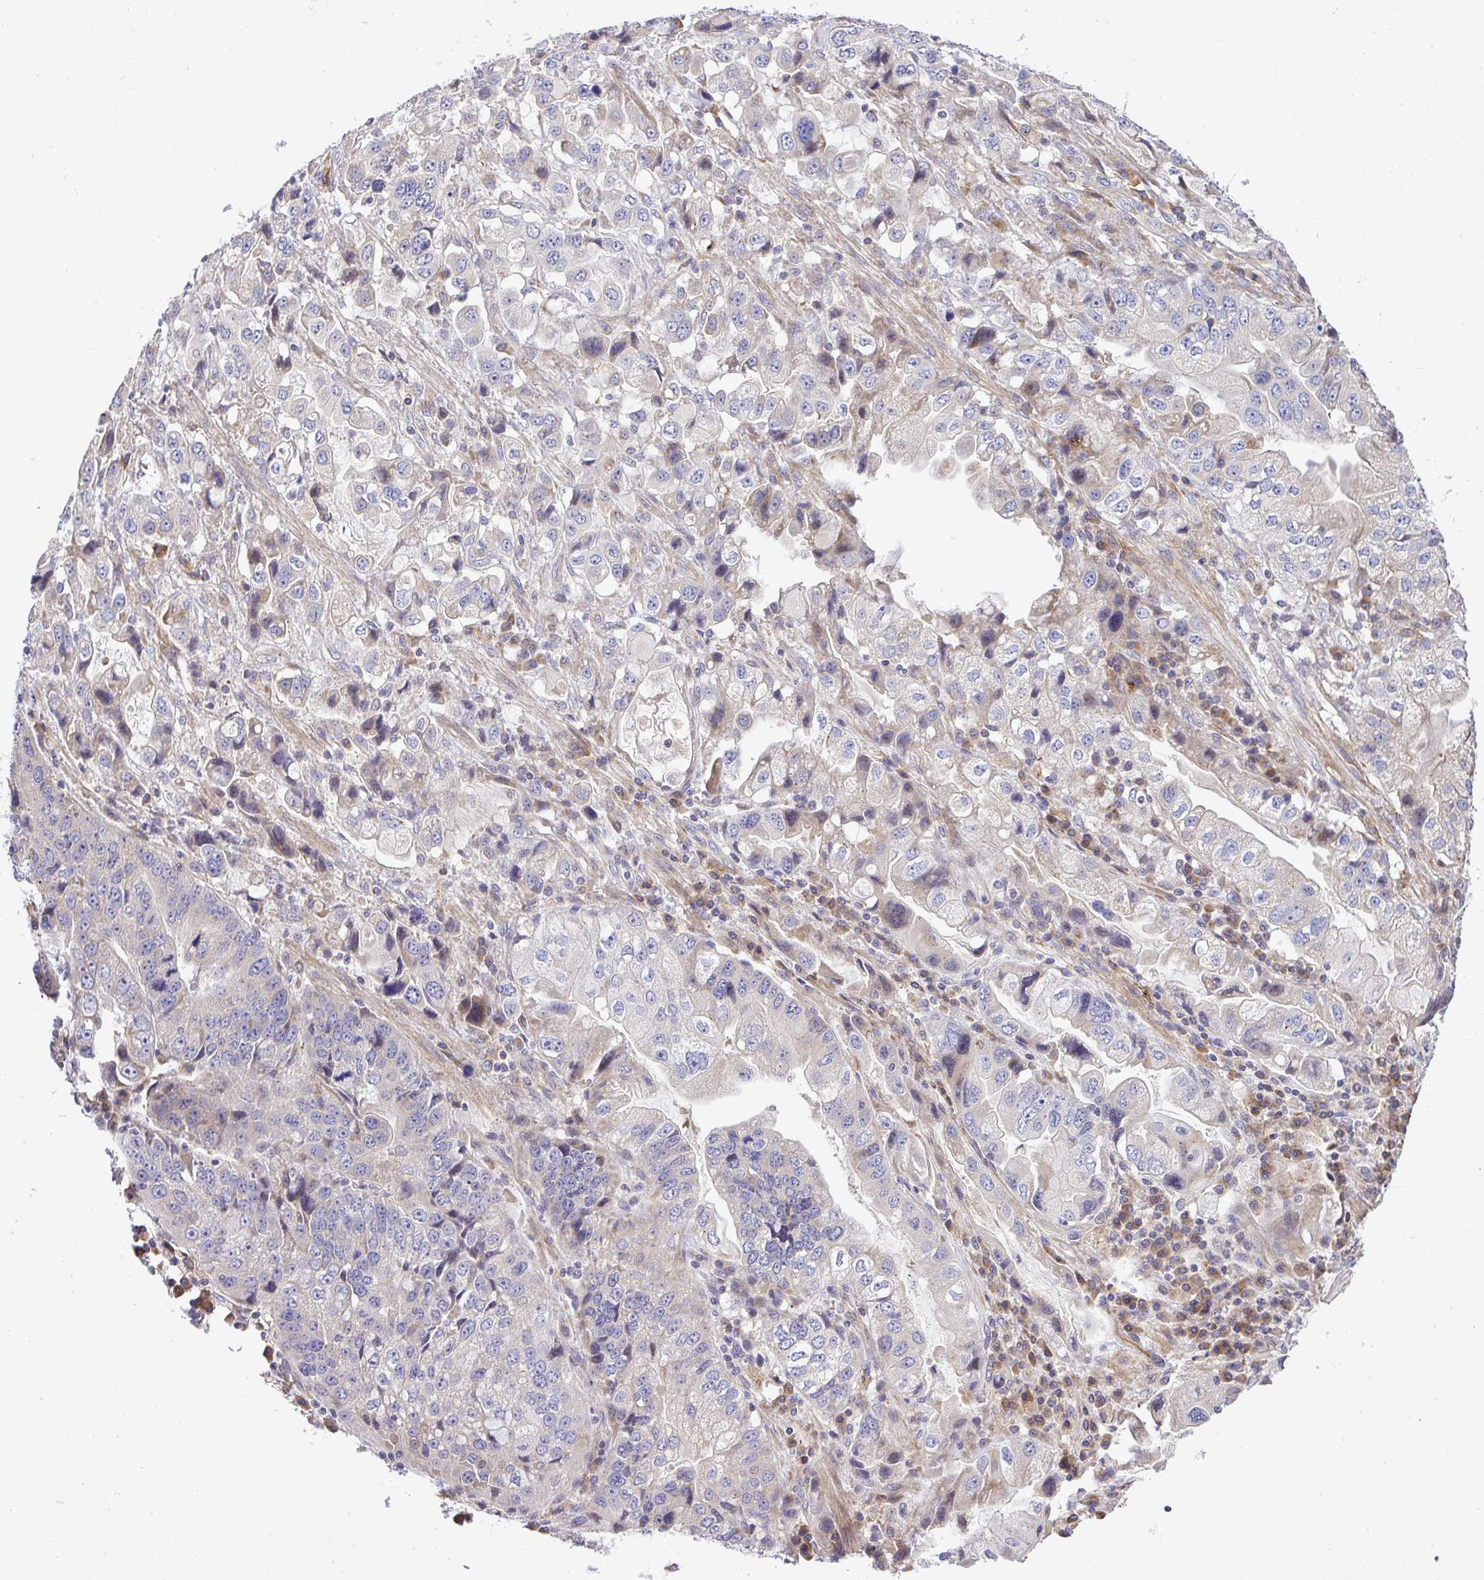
{"staining": {"intensity": "negative", "quantity": "none", "location": "none"}, "tissue": "stomach cancer", "cell_type": "Tumor cells", "image_type": "cancer", "snomed": [{"axis": "morphology", "description": "Adenocarcinoma, NOS"}, {"axis": "topography", "description": "Stomach, lower"}], "caption": "An image of stomach cancer (adenocarcinoma) stained for a protein reveals no brown staining in tumor cells. Nuclei are stained in blue.", "gene": "GRID2", "patient": {"sex": "female", "age": 93}}